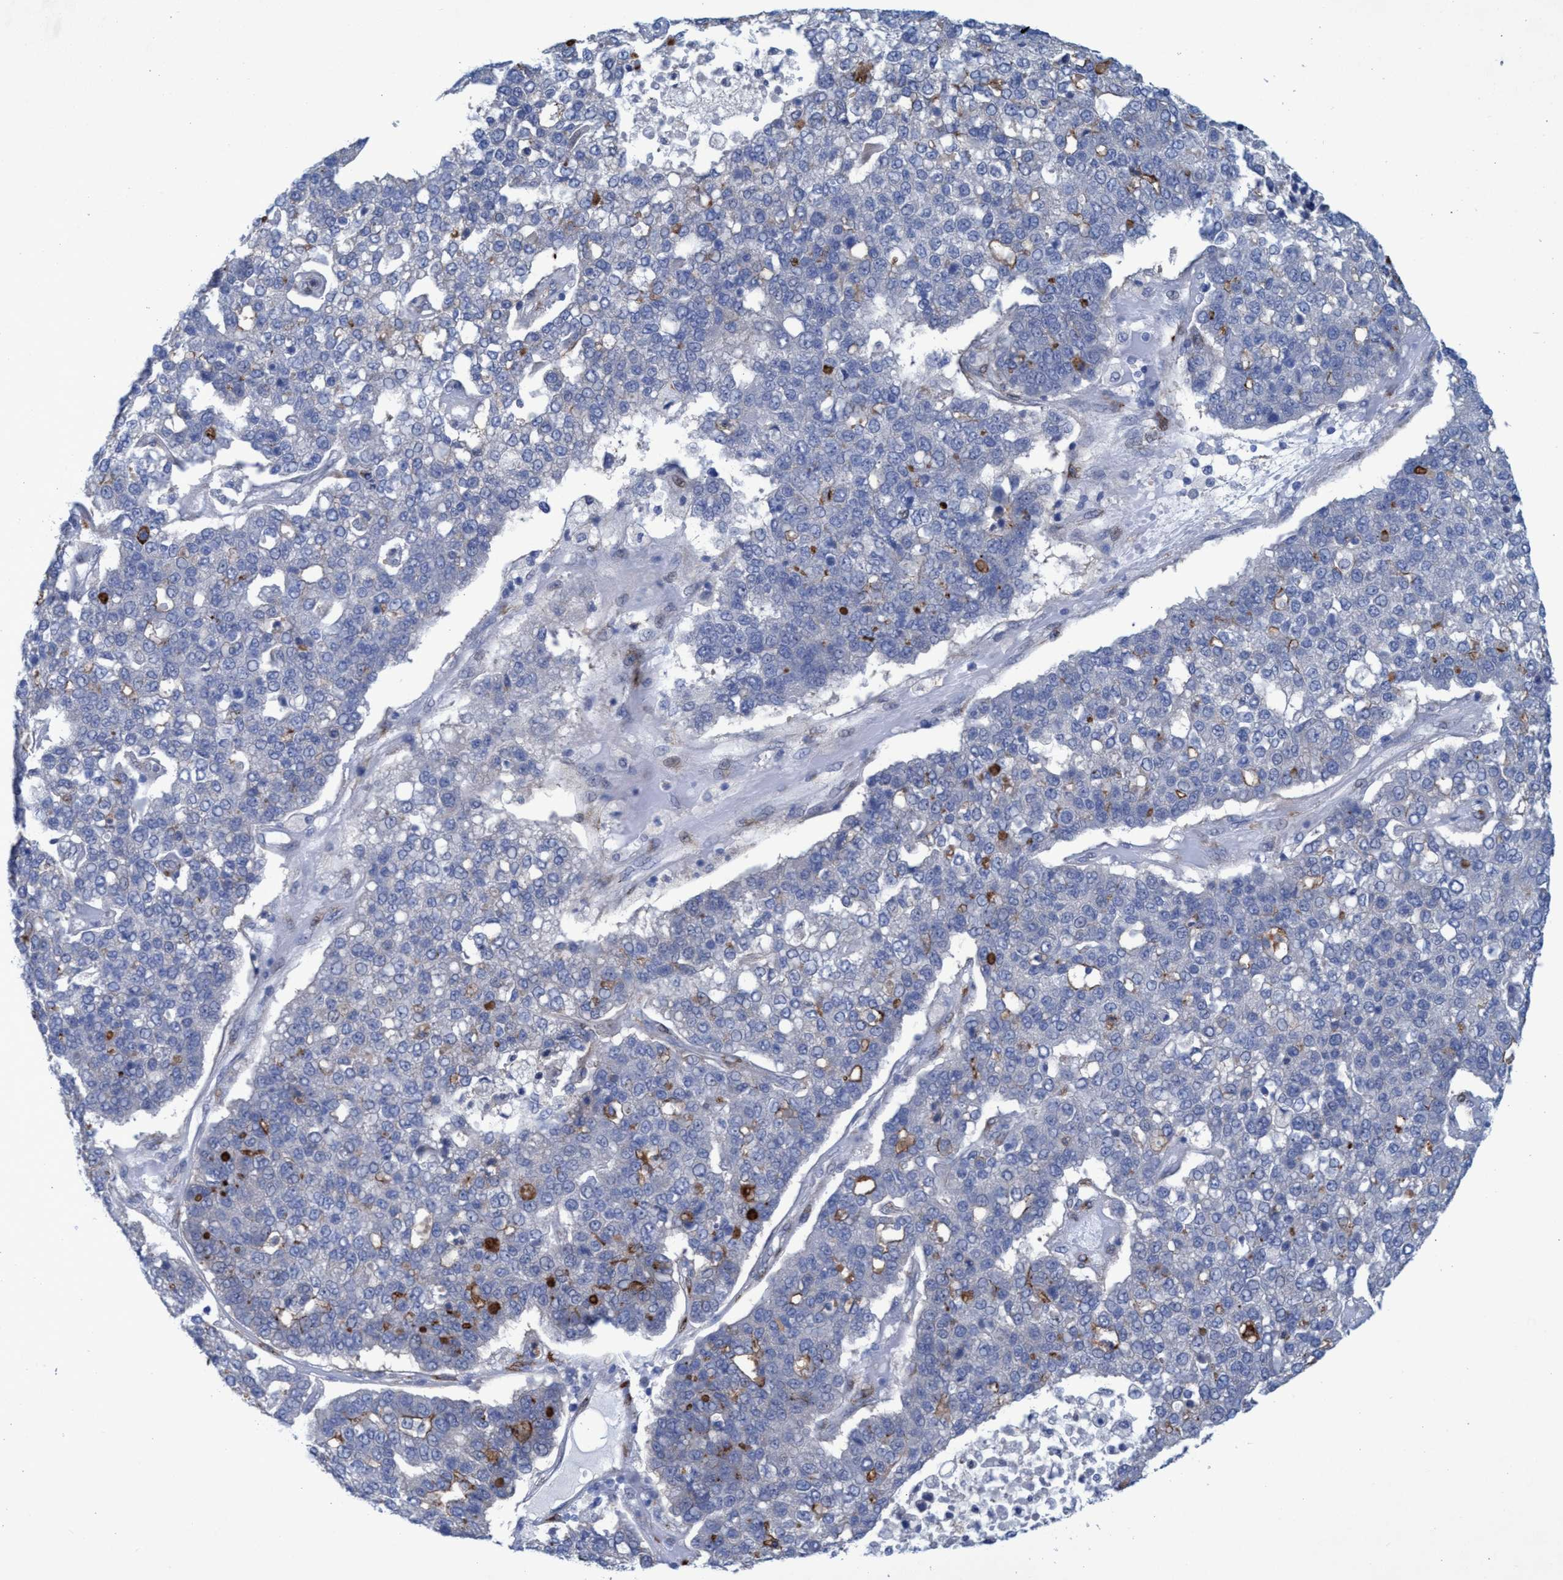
{"staining": {"intensity": "negative", "quantity": "none", "location": "none"}, "tissue": "pancreatic cancer", "cell_type": "Tumor cells", "image_type": "cancer", "snomed": [{"axis": "morphology", "description": "Adenocarcinoma, NOS"}, {"axis": "topography", "description": "Pancreas"}], "caption": "This is an immunohistochemistry photomicrograph of adenocarcinoma (pancreatic). There is no staining in tumor cells.", "gene": "SLC43A2", "patient": {"sex": "female", "age": 61}}